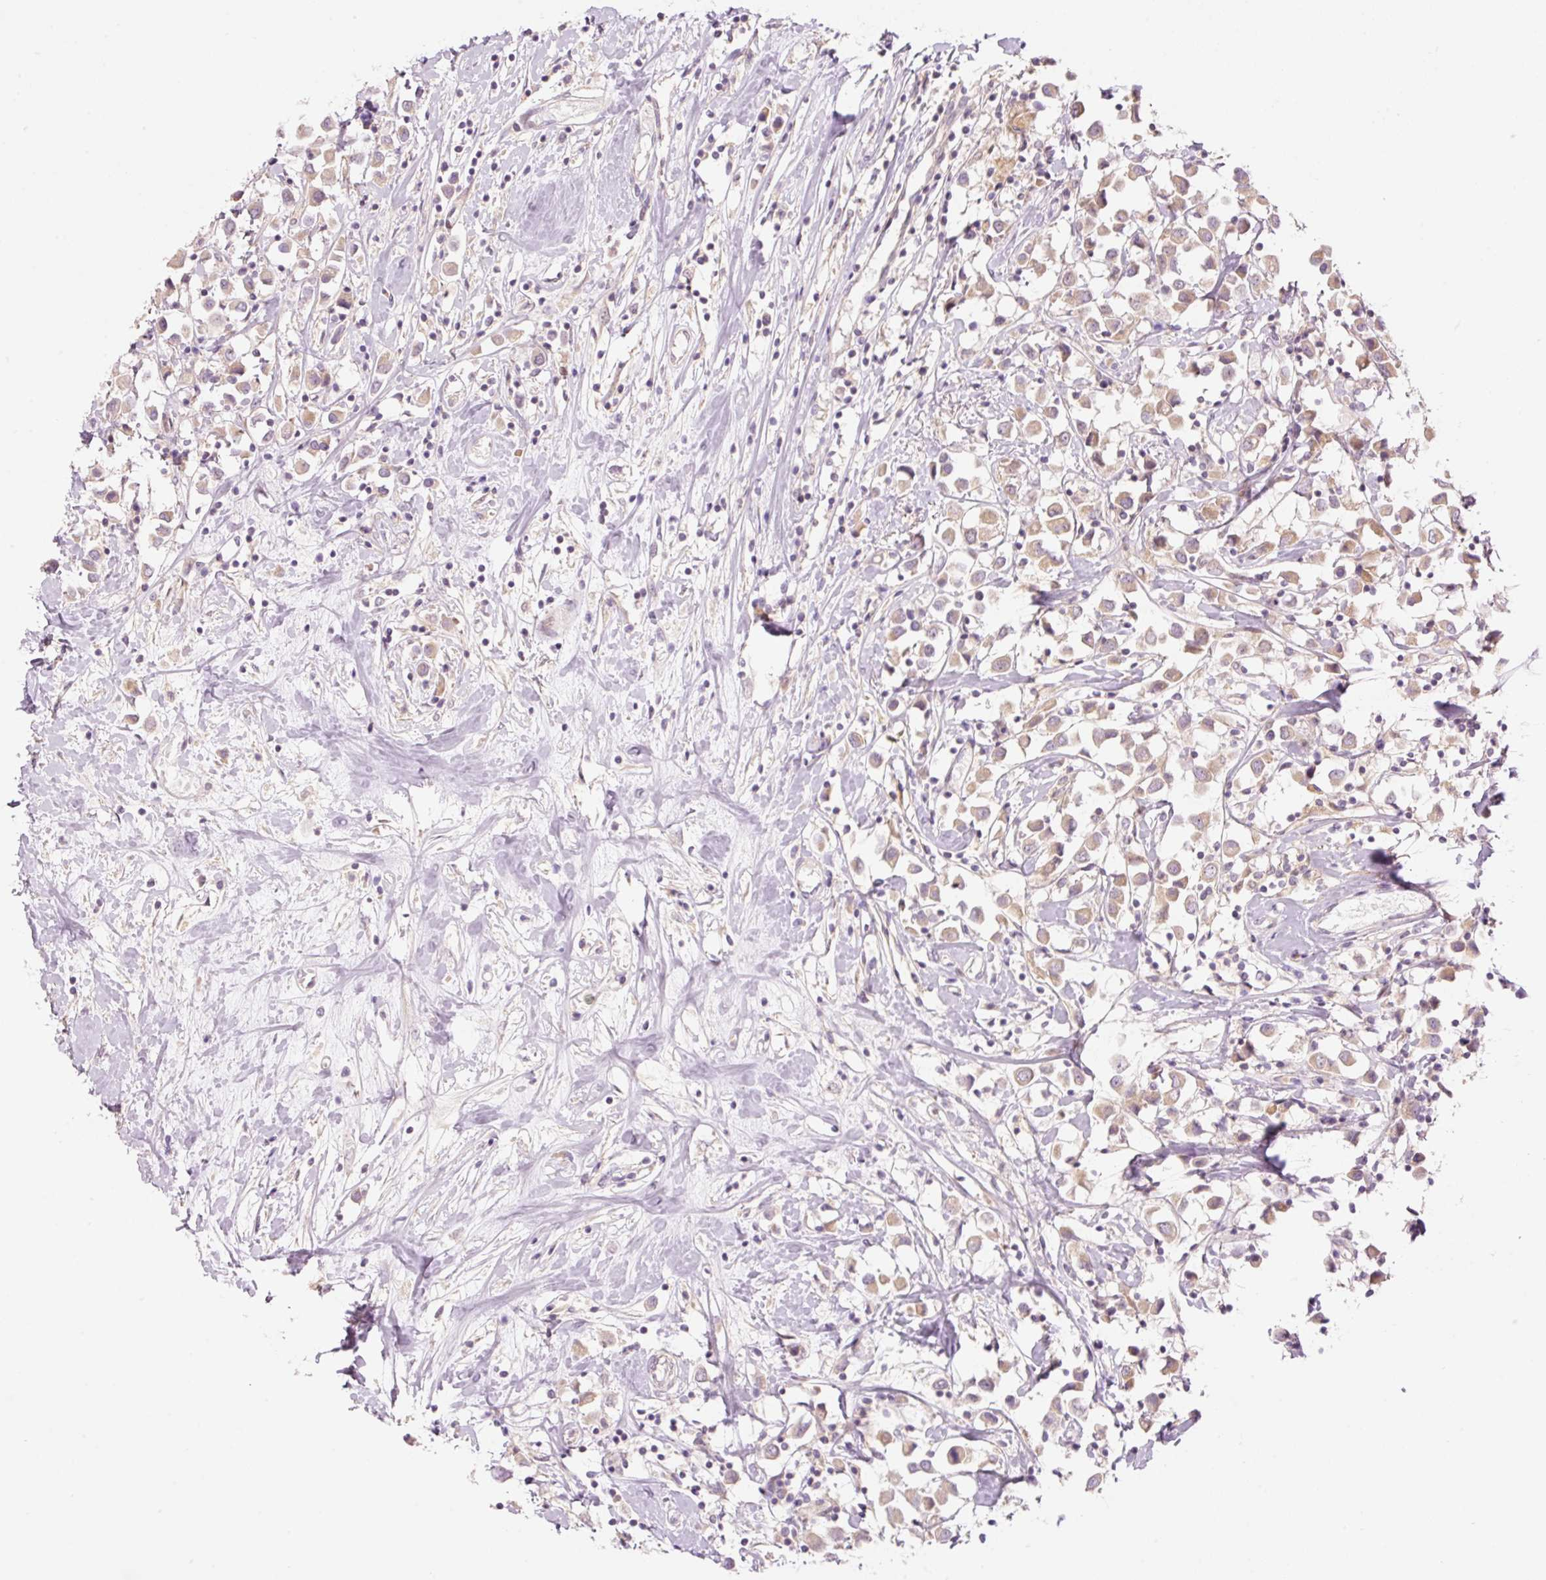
{"staining": {"intensity": "weak", "quantity": ">75%", "location": "cytoplasmic/membranous"}, "tissue": "breast cancer", "cell_type": "Tumor cells", "image_type": "cancer", "snomed": [{"axis": "morphology", "description": "Duct carcinoma"}, {"axis": "topography", "description": "Breast"}], "caption": "Protein positivity by immunohistochemistry (IHC) demonstrates weak cytoplasmic/membranous expression in approximately >75% of tumor cells in breast cancer.", "gene": "SLC29A3", "patient": {"sex": "female", "age": 61}}